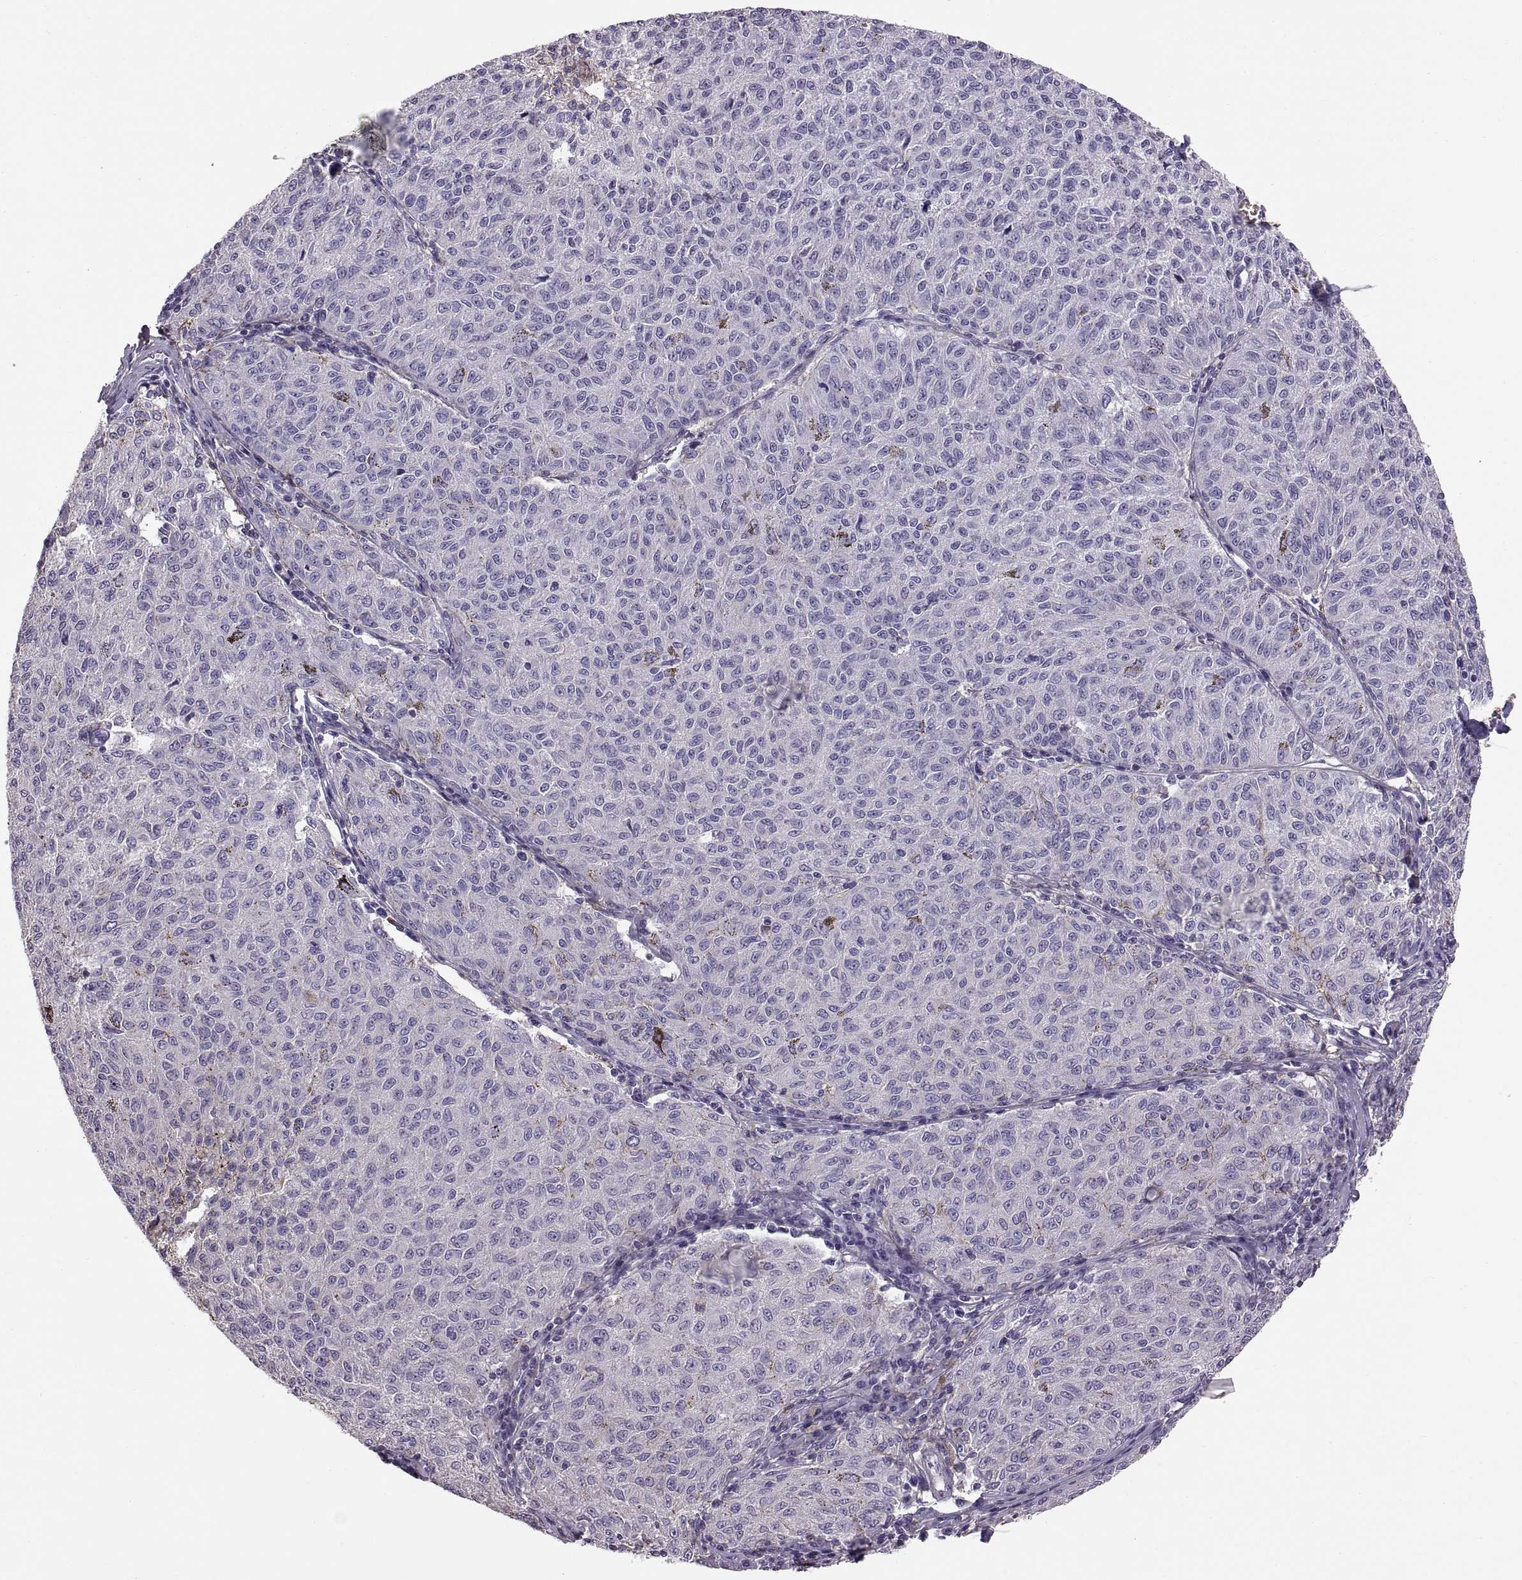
{"staining": {"intensity": "negative", "quantity": "none", "location": "none"}, "tissue": "melanoma", "cell_type": "Tumor cells", "image_type": "cancer", "snomed": [{"axis": "morphology", "description": "Malignant melanoma, NOS"}, {"axis": "topography", "description": "Skin"}], "caption": "Photomicrograph shows no significant protein staining in tumor cells of melanoma.", "gene": "EMILIN2", "patient": {"sex": "female", "age": 72}}